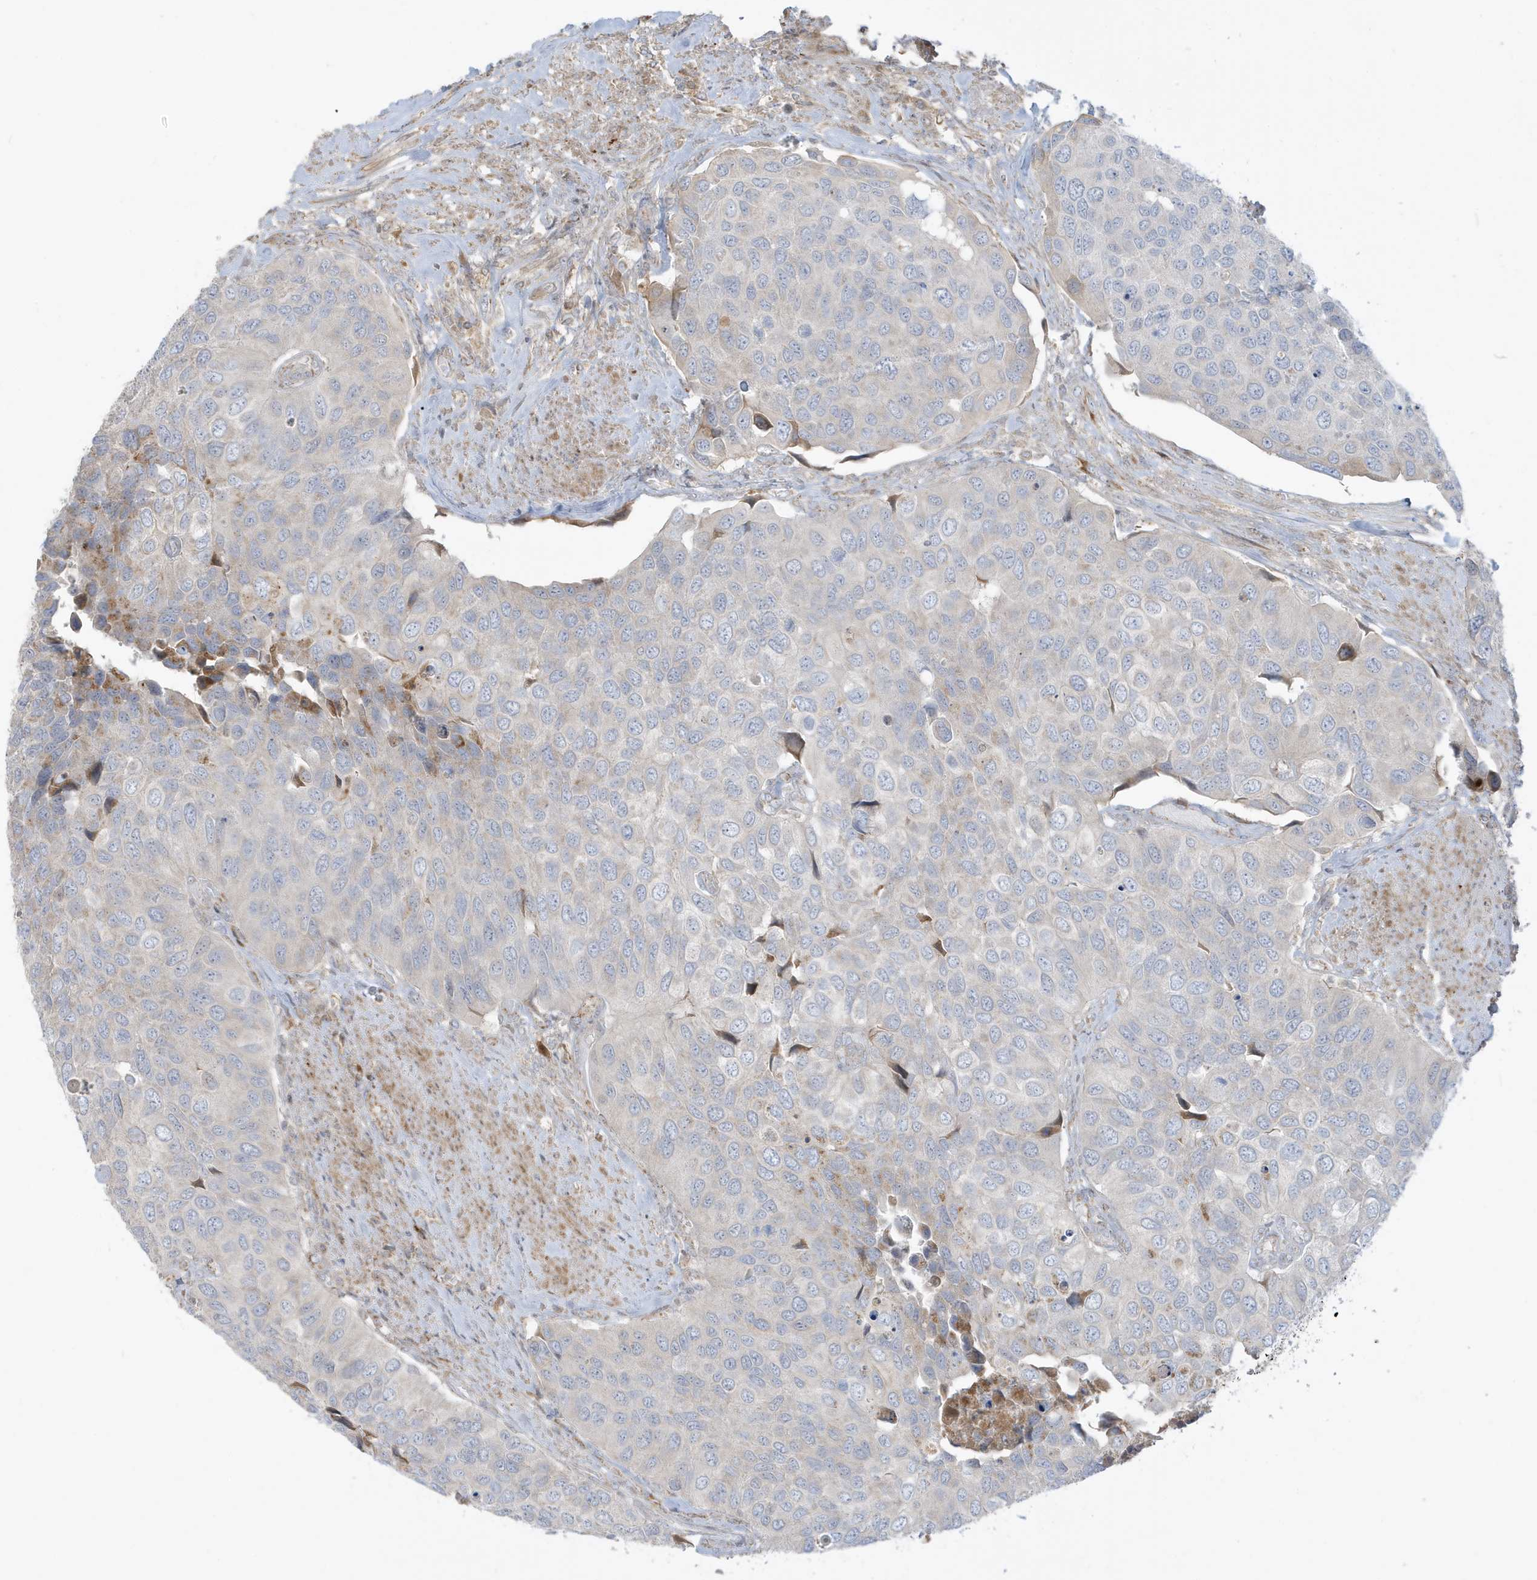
{"staining": {"intensity": "negative", "quantity": "none", "location": "none"}, "tissue": "urothelial cancer", "cell_type": "Tumor cells", "image_type": "cancer", "snomed": [{"axis": "morphology", "description": "Urothelial carcinoma, High grade"}, {"axis": "topography", "description": "Urinary bladder"}], "caption": "Urothelial cancer was stained to show a protein in brown. There is no significant positivity in tumor cells.", "gene": "IFT57", "patient": {"sex": "male", "age": 74}}